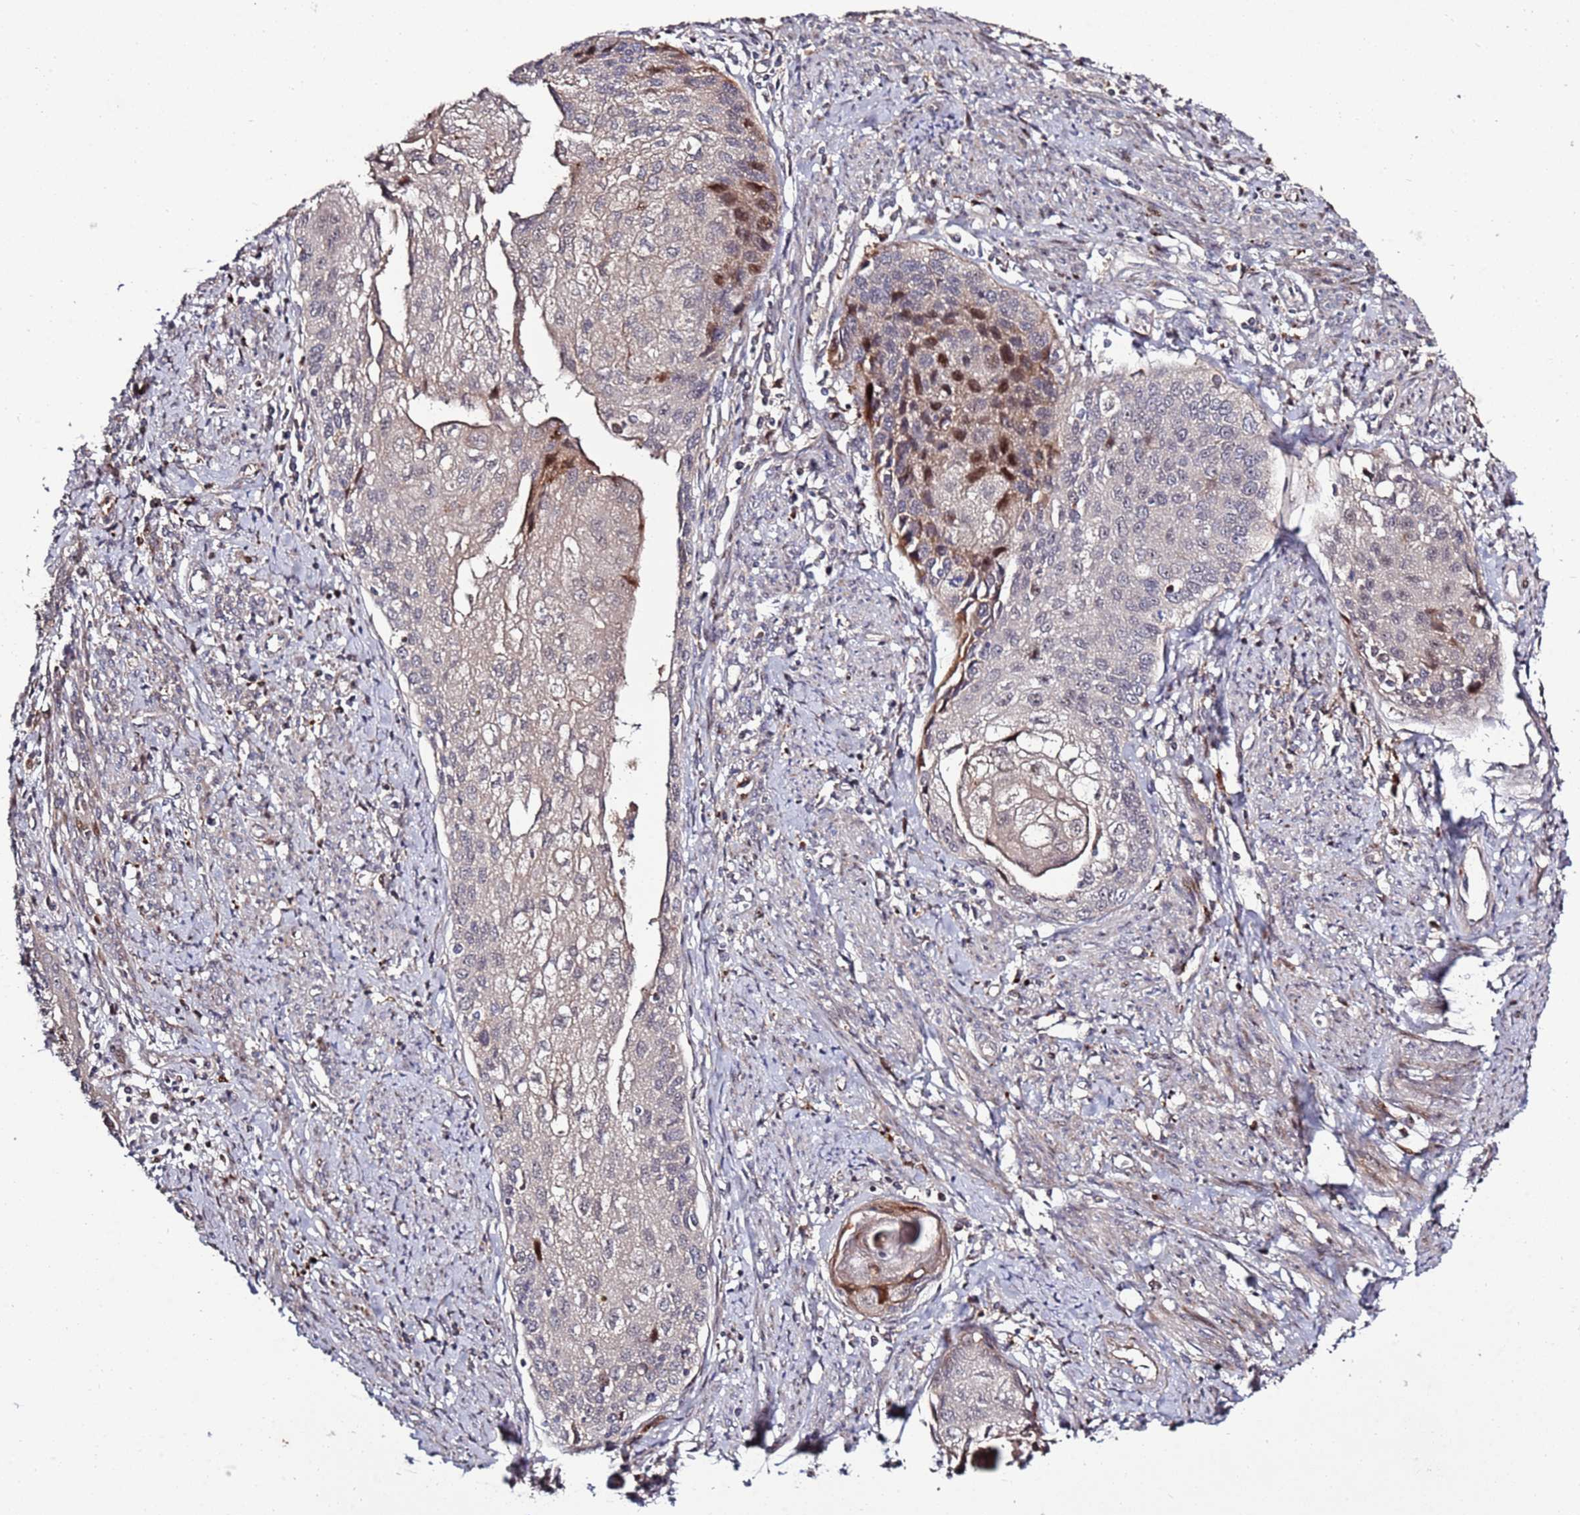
{"staining": {"intensity": "moderate", "quantity": "<25%", "location": "nuclear"}, "tissue": "cervical cancer", "cell_type": "Tumor cells", "image_type": "cancer", "snomed": [{"axis": "morphology", "description": "Squamous cell carcinoma, NOS"}, {"axis": "topography", "description": "Cervix"}], "caption": "High-power microscopy captured an IHC image of squamous cell carcinoma (cervical), revealing moderate nuclear positivity in approximately <25% of tumor cells.", "gene": "RHBDL1", "patient": {"sex": "female", "age": 67}}